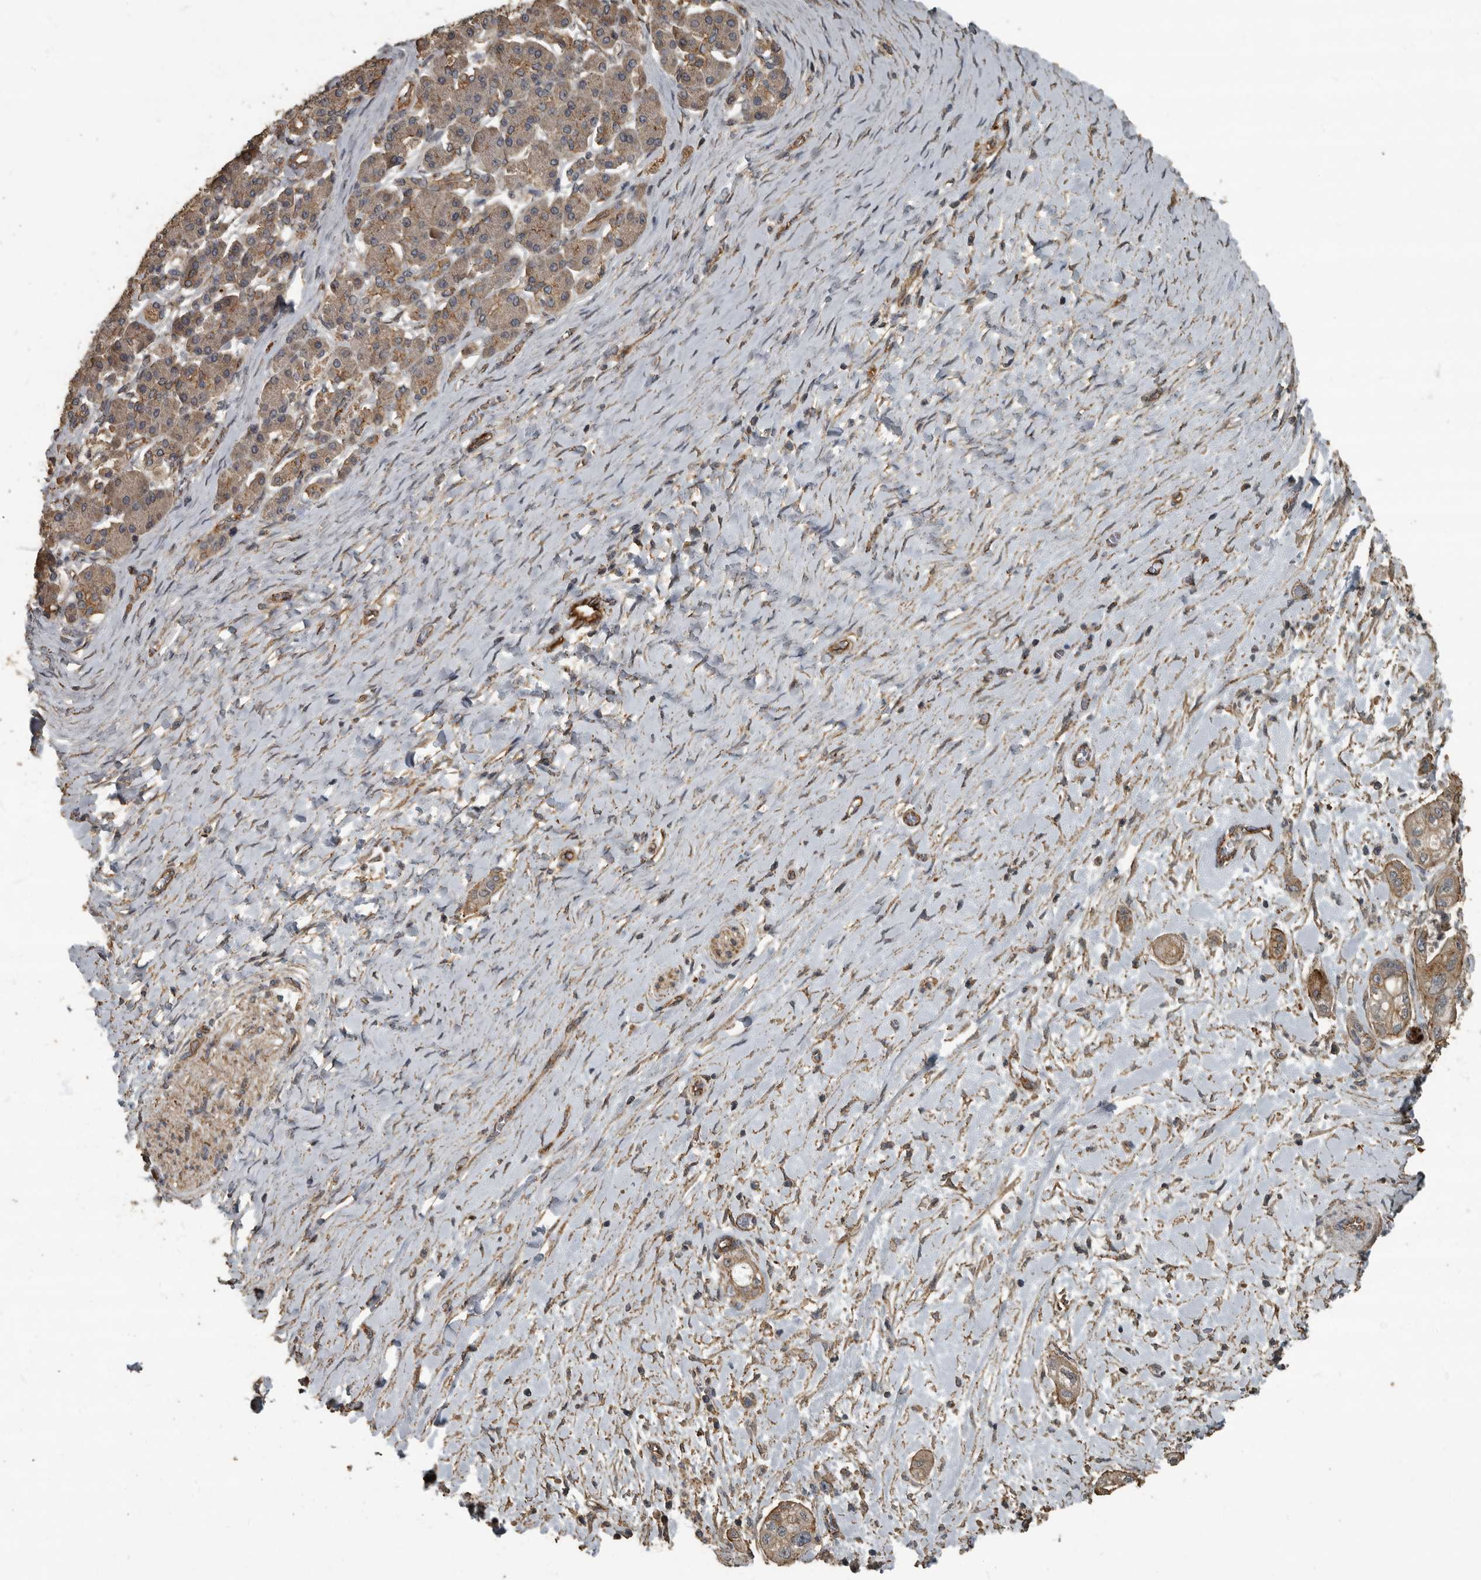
{"staining": {"intensity": "weak", "quantity": ">75%", "location": "cytoplasmic/membranous"}, "tissue": "pancreatic cancer", "cell_type": "Tumor cells", "image_type": "cancer", "snomed": [{"axis": "morphology", "description": "Adenocarcinoma, NOS"}, {"axis": "topography", "description": "Pancreas"}], "caption": "The histopathology image exhibits staining of pancreatic adenocarcinoma, revealing weak cytoplasmic/membranous protein expression (brown color) within tumor cells. The staining was performed using DAB (3,3'-diaminobenzidine), with brown indicating positive protein expression. Nuclei are stained blue with hematoxylin.", "gene": "IL15RA", "patient": {"sex": "male", "age": 58}}